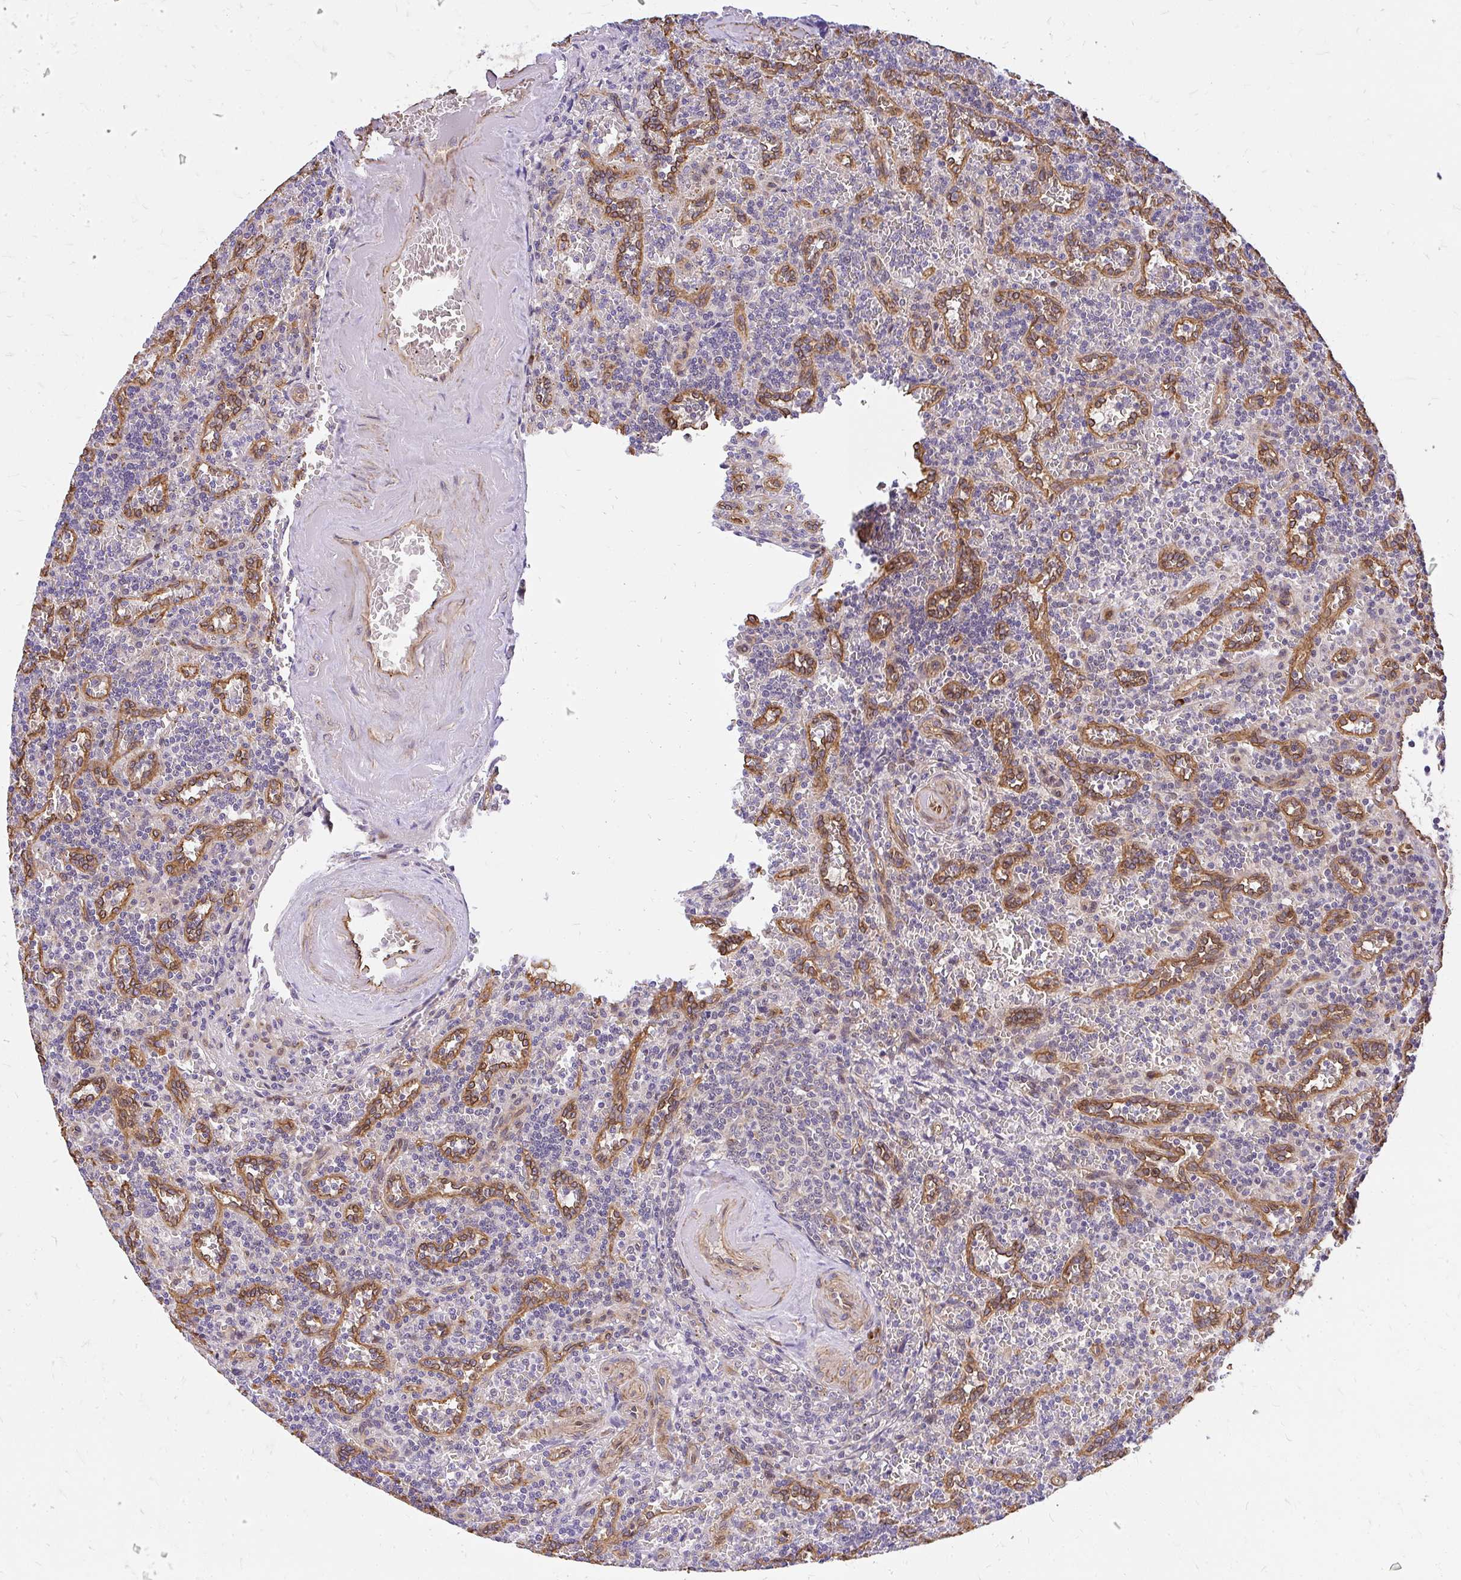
{"staining": {"intensity": "negative", "quantity": "none", "location": "none"}, "tissue": "lymphoma", "cell_type": "Tumor cells", "image_type": "cancer", "snomed": [{"axis": "morphology", "description": "Malignant lymphoma, non-Hodgkin's type, Low grade"}, {"axis": "topography", "description": "Spleen"}], "caption": "DAB (3,3'-diaminobenzidine) immunohistochemical staining of malignant lymphoma, non-Hodgkin's type (low-grade) demonstrates no significant staining in tumor cells. (DAB (3,3'-diaminobenzidine) immunohistochemistry, high magnification).", "gene": "RSKR", "patient": {"sex": "male", "age": 73}}